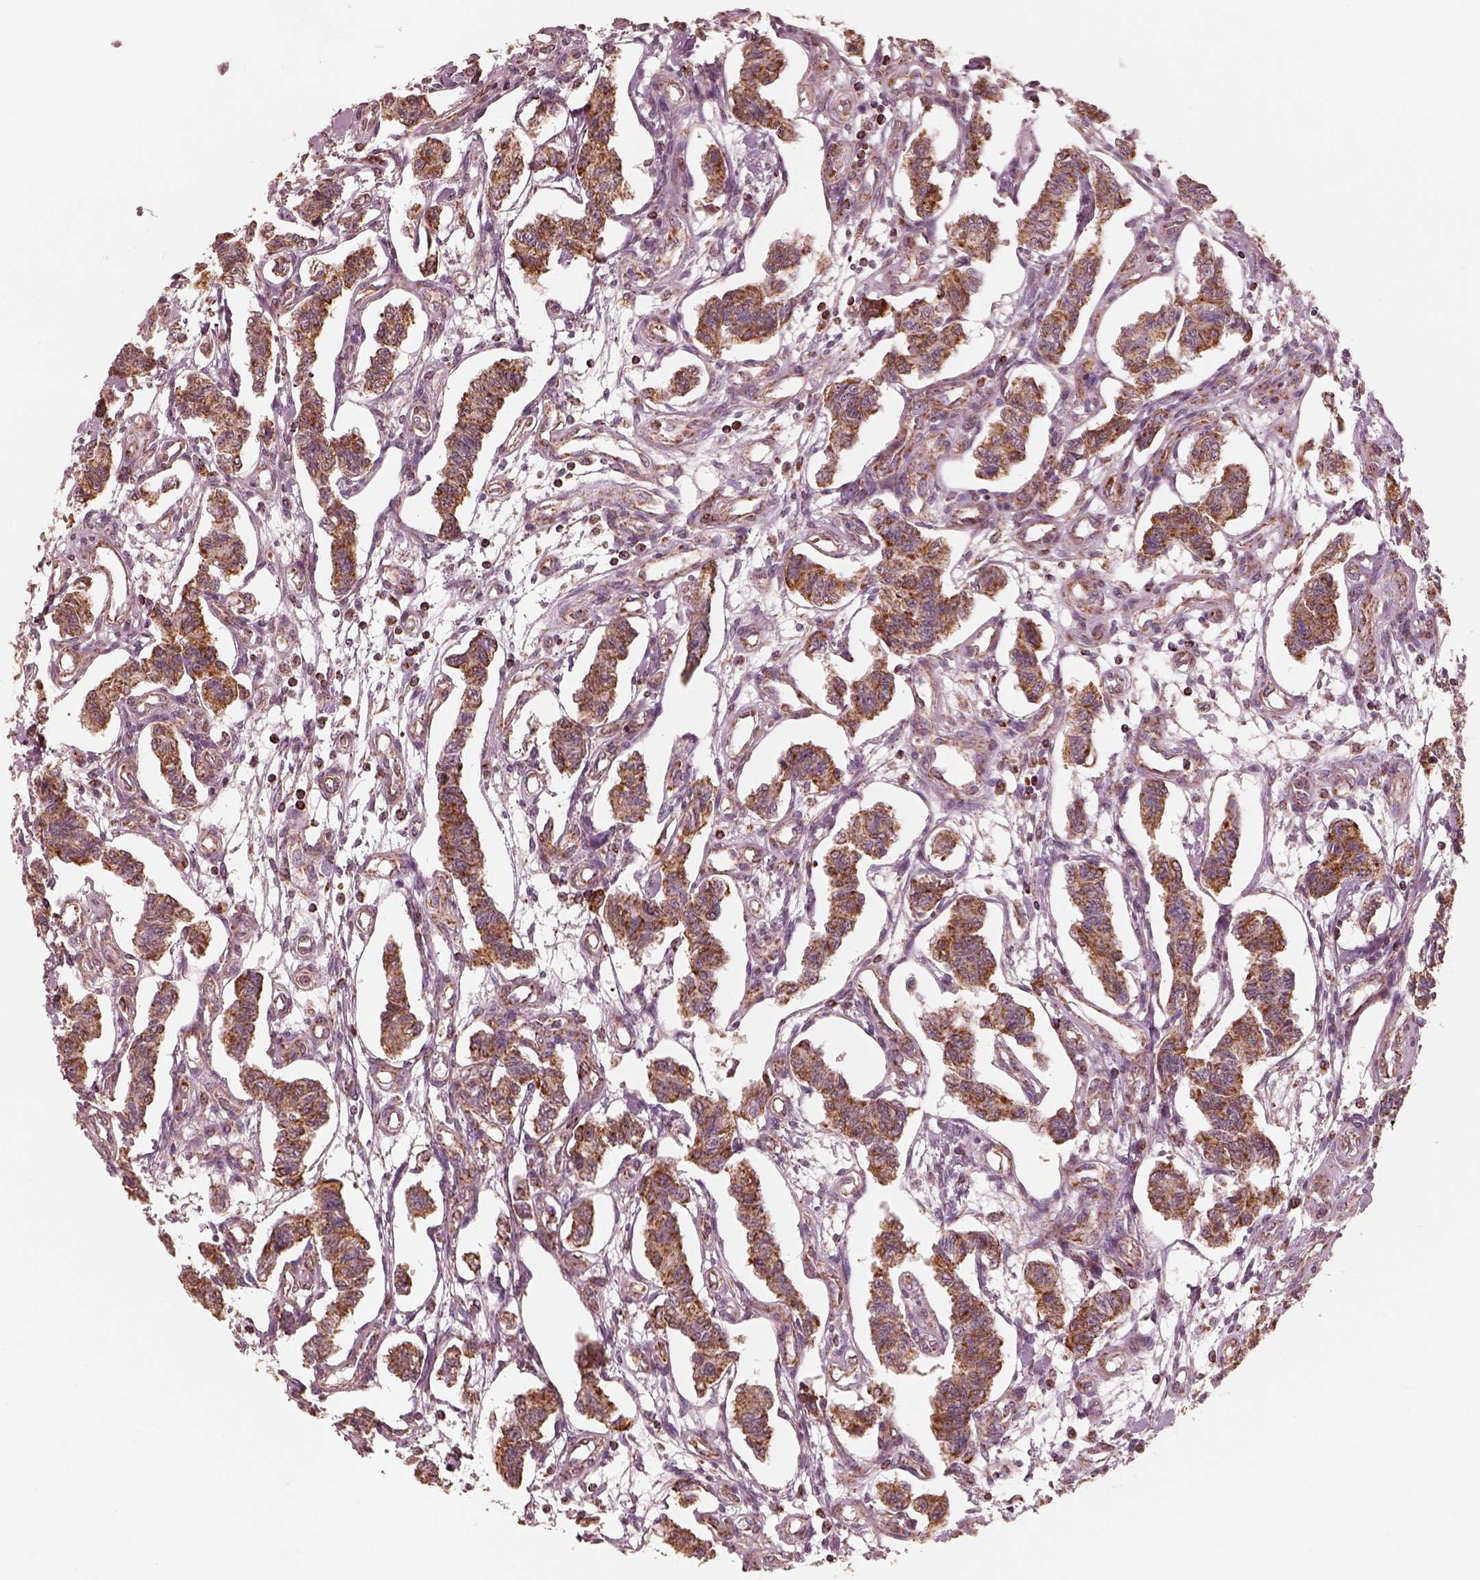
{"staining": {"intensity": "strong", "quantity": ">75%", "location": "cytoplasmic/membranous"}, "tissue": "carcinoid", "cell_type": "Tumor cells", "image_type": "cancer", "snomed": [{"axis": "morphology", "description": "Carcinoid, malignant, NOS"}, {"axis": "topography", "description": "Kidney"}], "caption": "Immunohistochemical staining of carcinoid demonstrates high levels of strong cytoplasmic/membranous staining in about >75% of tumor cells.", "gene": "ENTPD6", "patient": {"sex": "female", "age": 41}}